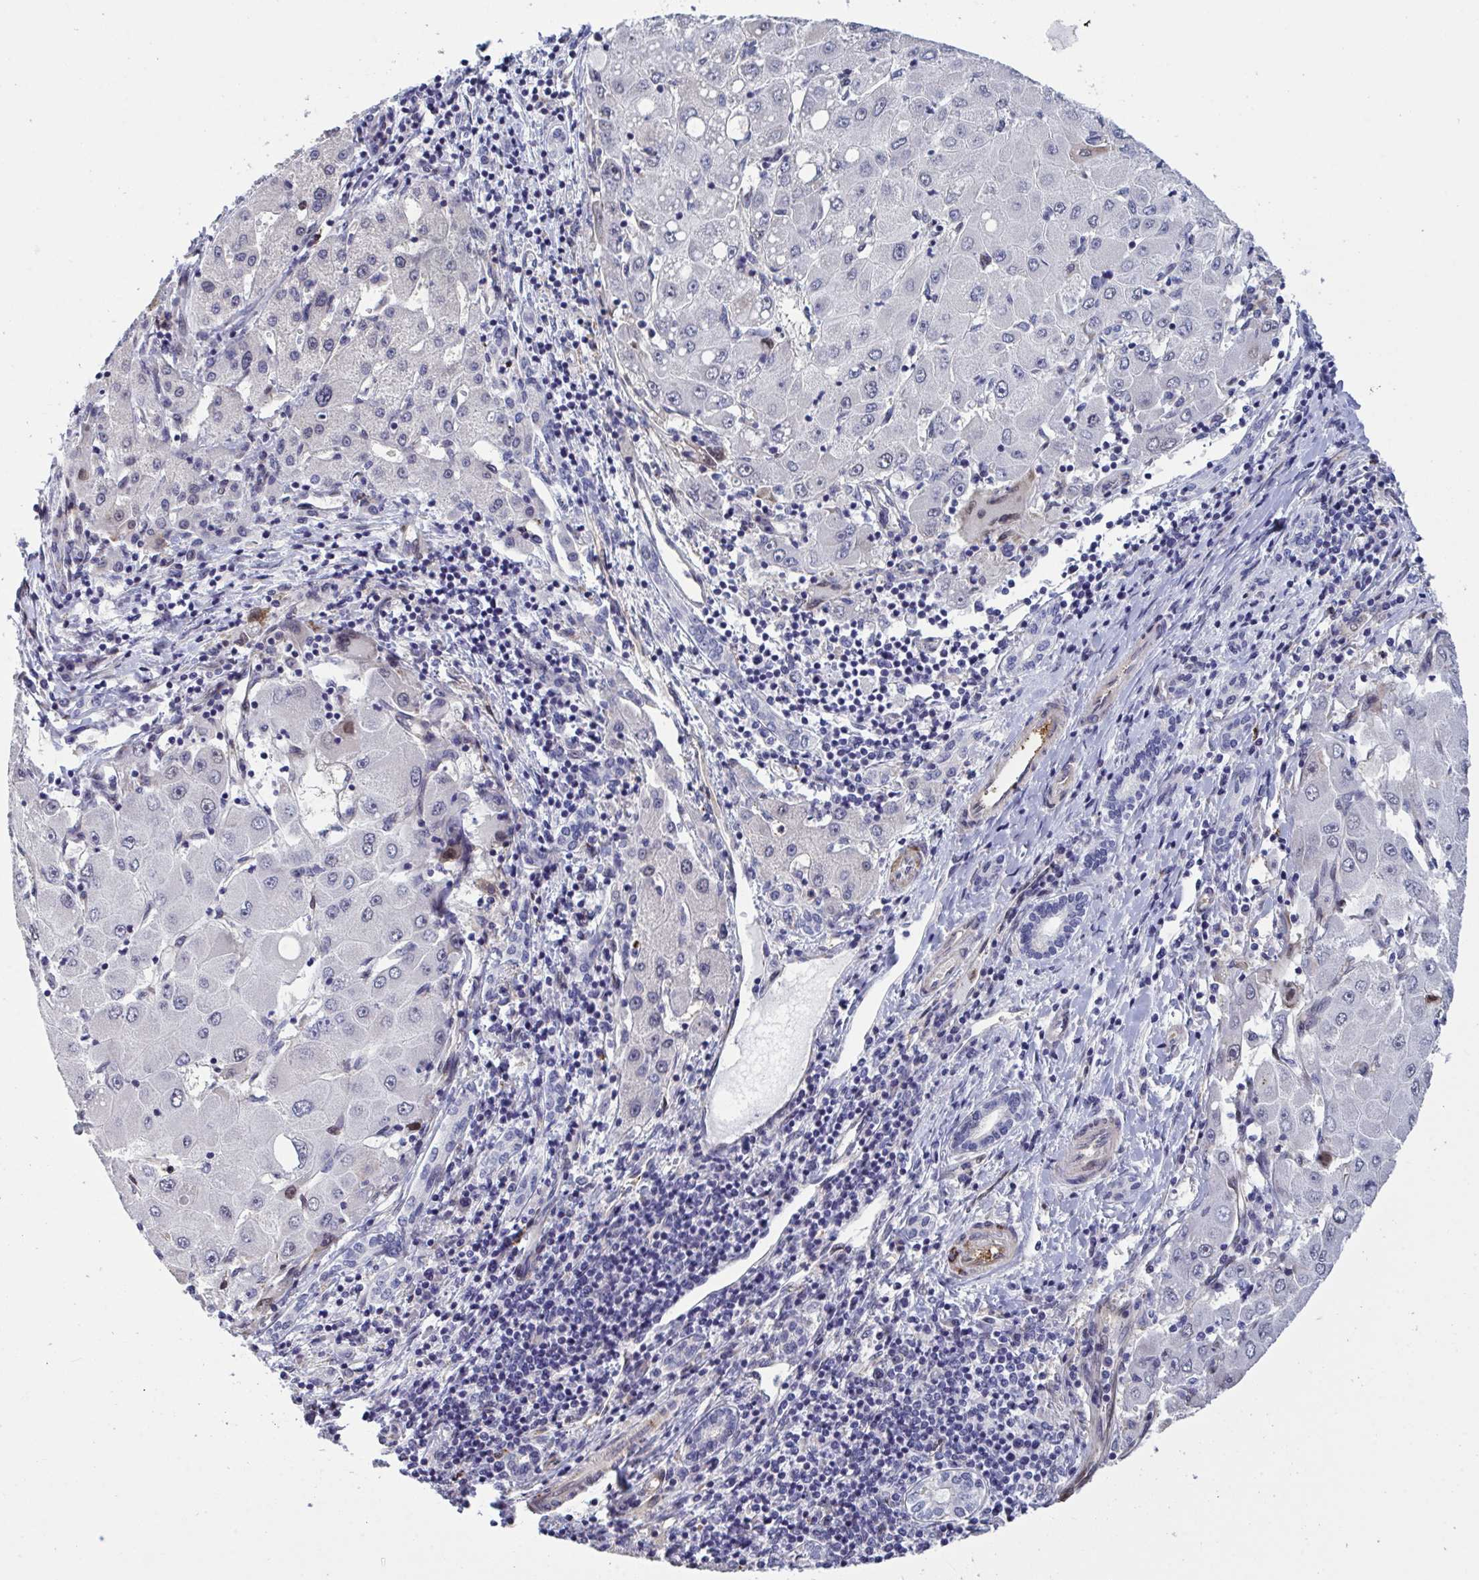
{"staining": {"intensity": "moderate", "quantity": "<25%", "location": "cytoplasmic/membranous,nuclear"}, "tissue": "liver cancer", "cell_type": "Tumor cells", "image_type": "cancer", "snomed": [{"axis": "morphology", "description": "Carcinoma, Hepatocellular, NOS"}, {"axis": "topography", "description": "Liver"}], "caption": "An immunohistochemistry micrograph of tumor tissue is shown. Protein staining in brown highlights moderate cytoplasmic/membranous and nuclear positivity in hepatocellular carcinoma (liver) within tumor cells.", "gene": "PELI2", "patient": {"sex": "male", "age": 40}}